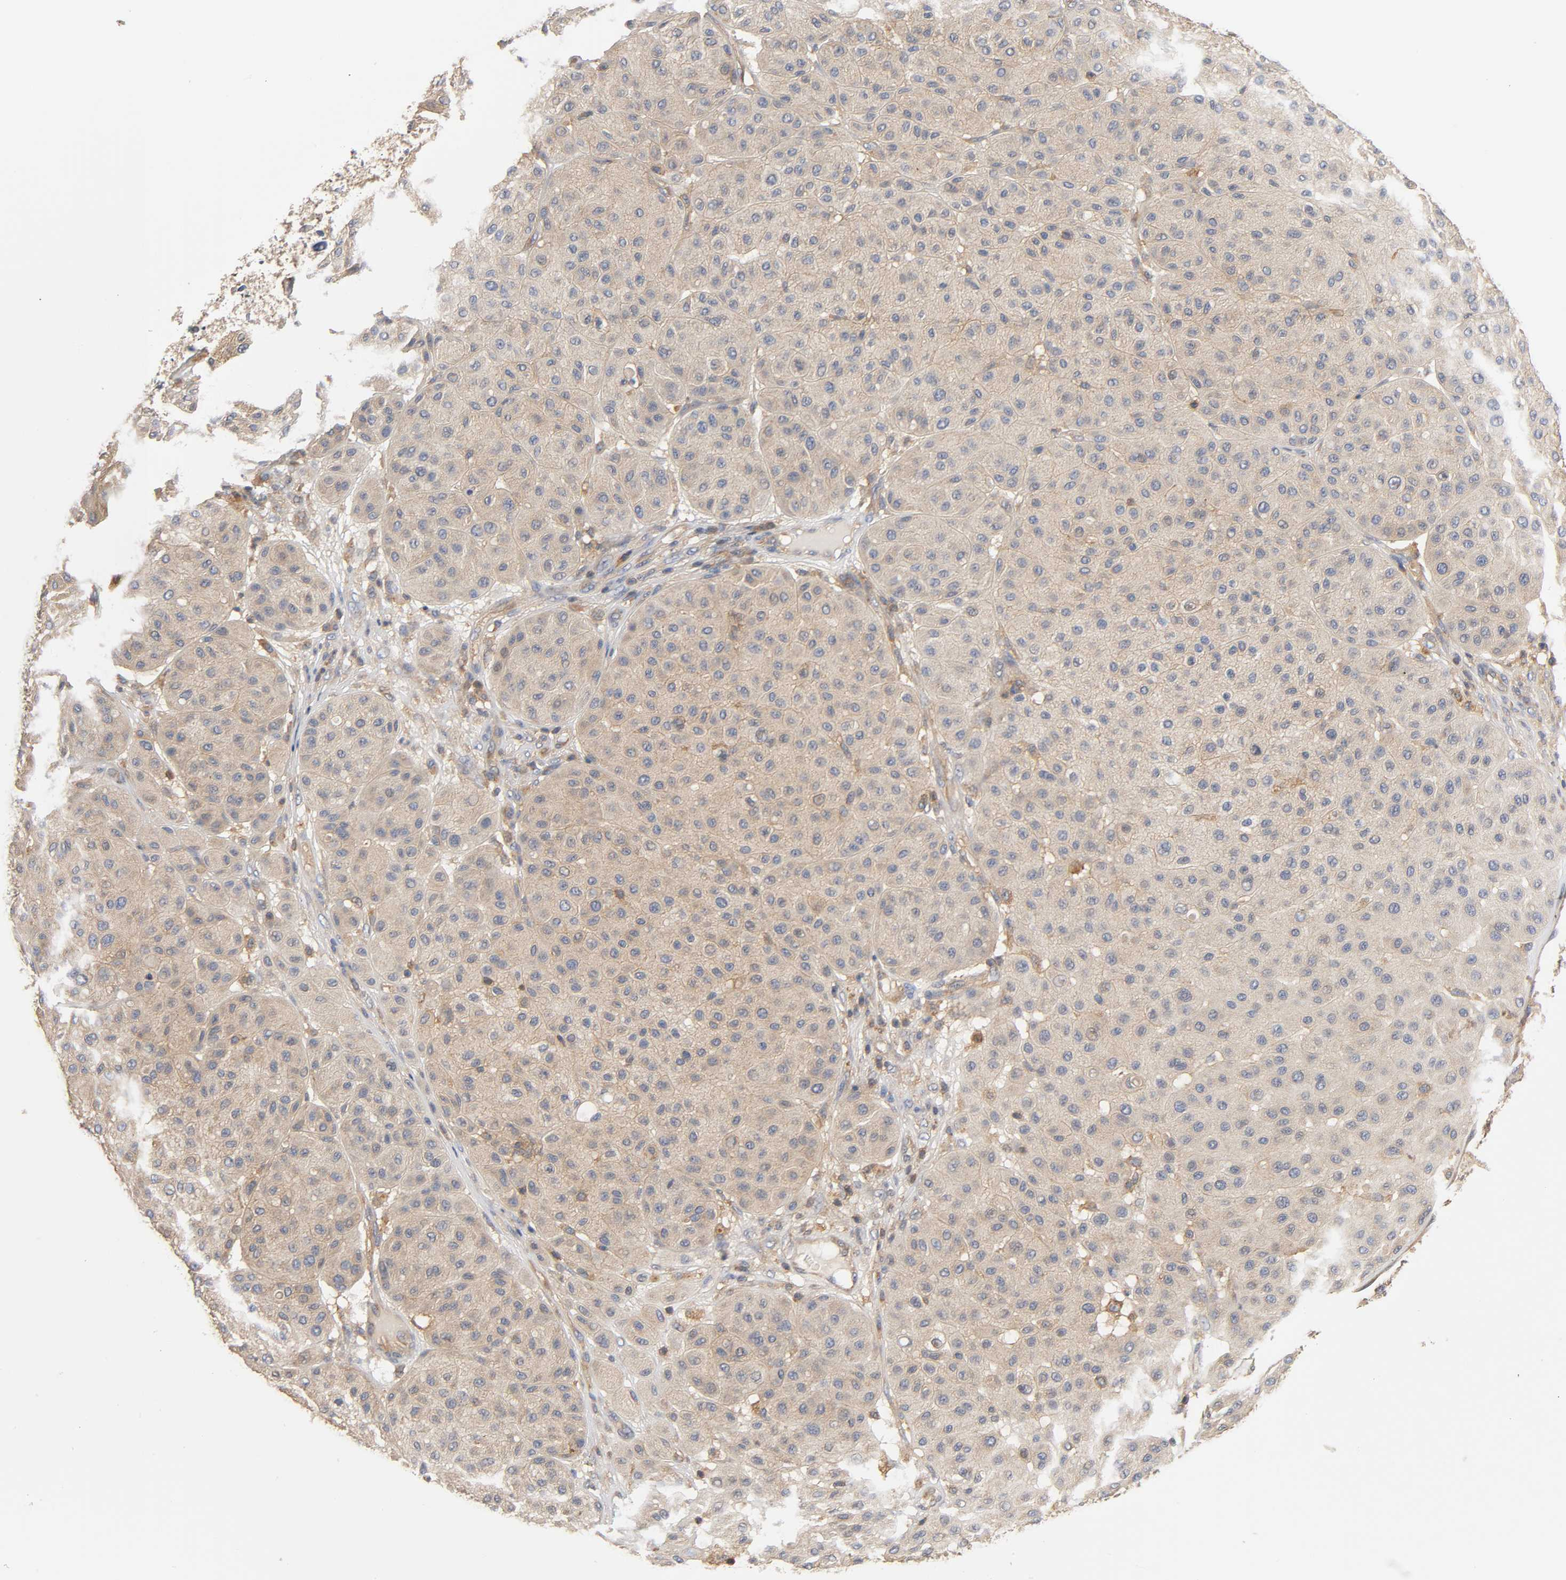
{"staining": {"intensity": "moderate", "quantity": ">75%", "location": "cytoplasmic/membranous"}, "tissue": "melanoma", "cell_type": "Tumor cells", "image_type": "cancer", "snomed": [{"axis": "morphology", "description": "Normal tissue, NOS"}, {"axis": "morphology", "description": "Malignant melanoma, Metastatic site"}, {"axis": "topography", "description": "Skin"}], "caption": "Moderate cytoplasmic/membranous positivity for a protein is present in about >75% of tumor cells of malignant melanoma (metastatic site) using IHC.", "gene": "ACTR2", "patient": {"sex": "male", "age": 41}}